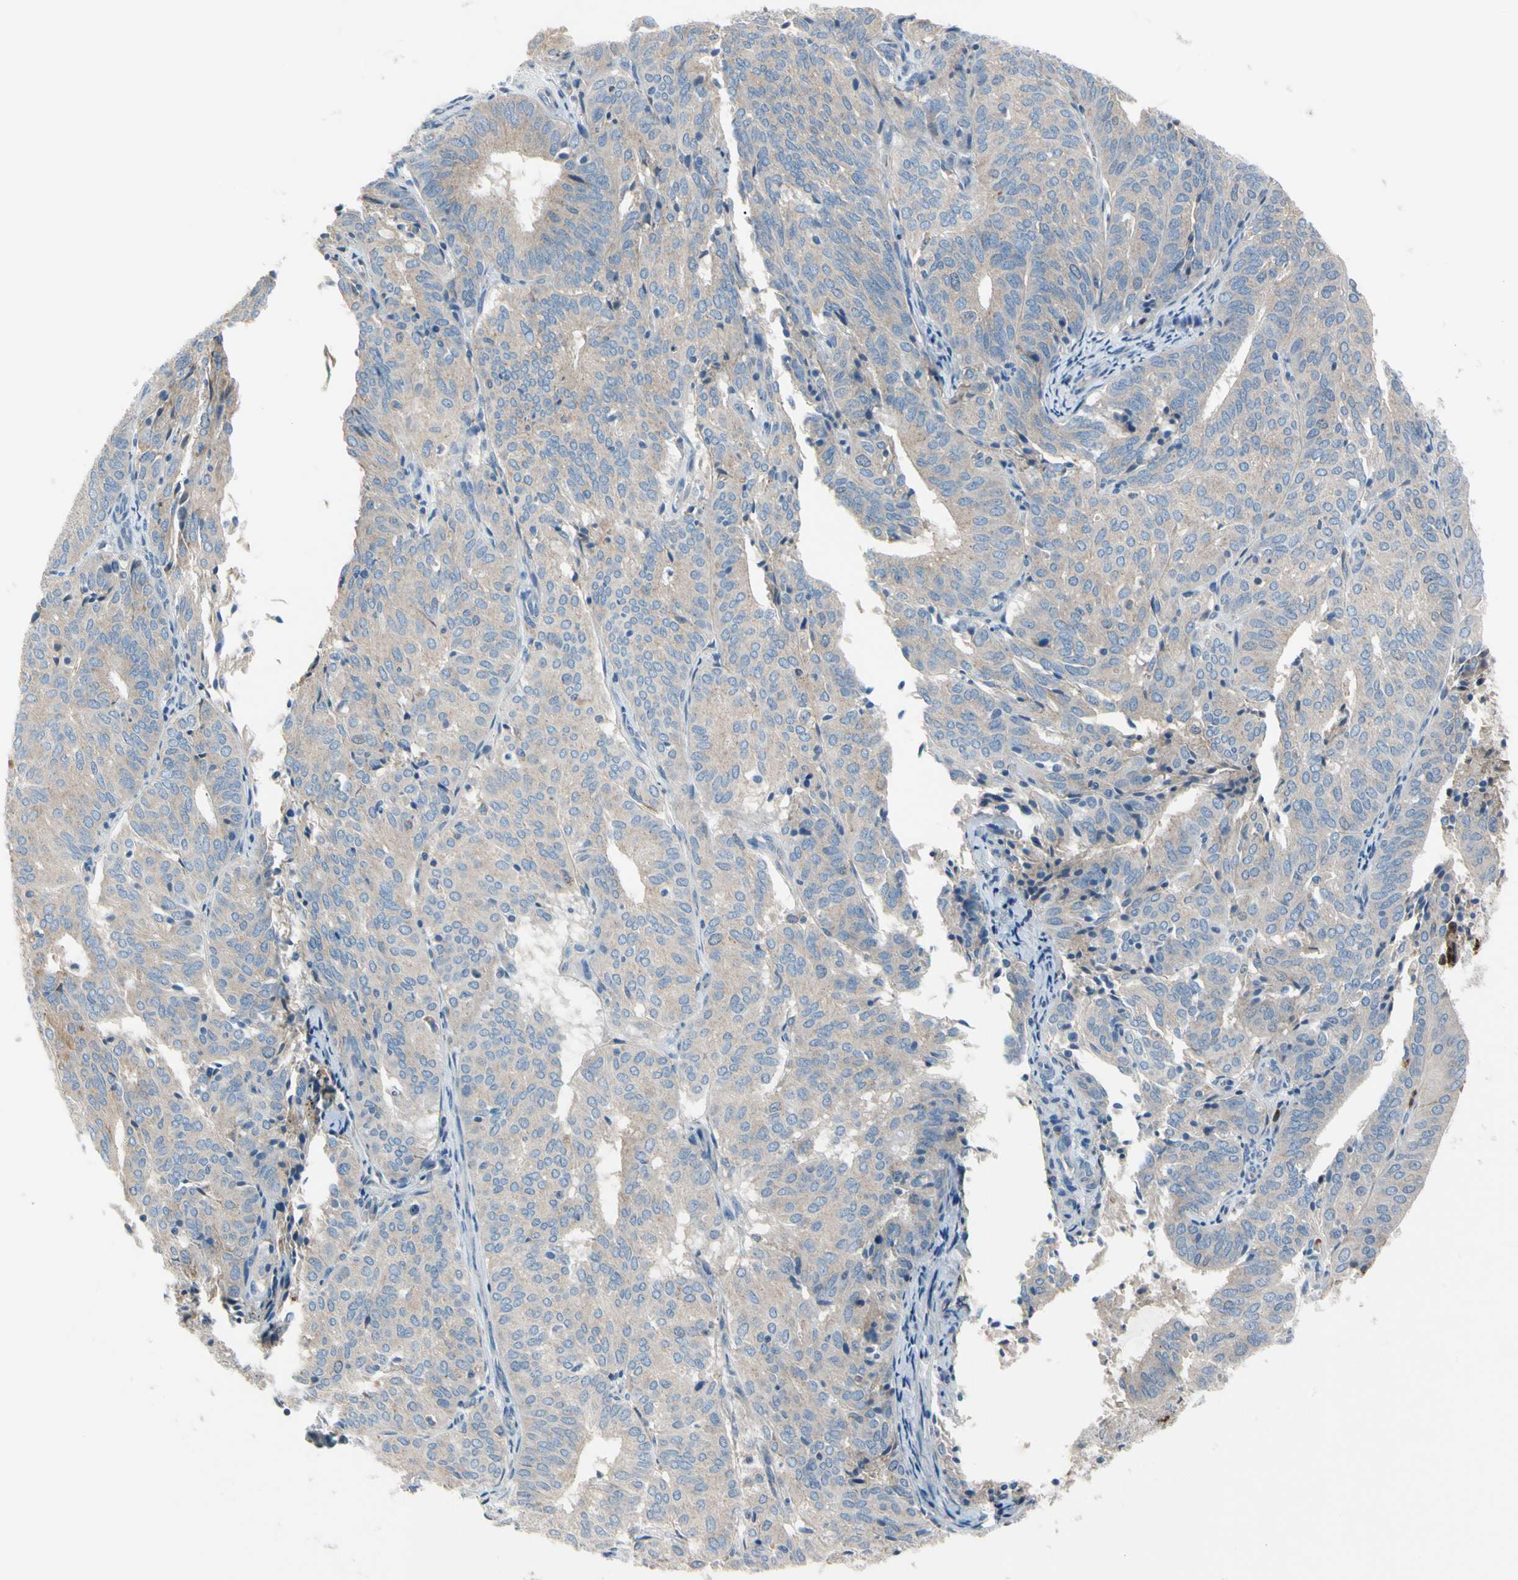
{"staining": {"intensity": "weak", "quantity": ">75%", "location": "cytoplasmic/membranous"}, "tissue": "endometrial cancer", "cell_type": "Tumor cells", "image_type": "cancer", "snomed": [{"axis": "morphology", "description": "Adenocarcinoma, NOS"}, {"axis": "topography", "description": "Uterus"}], "caption": "High-power microscopy captured an immunohistochemistry photomicrograph of endometrial adenocarcinoma, revealing weak cytoplasmic/membranous expression in about >75% of tumor cells.", "gene": "HJURP", "patient": {"sex": "female", "age": 60}}